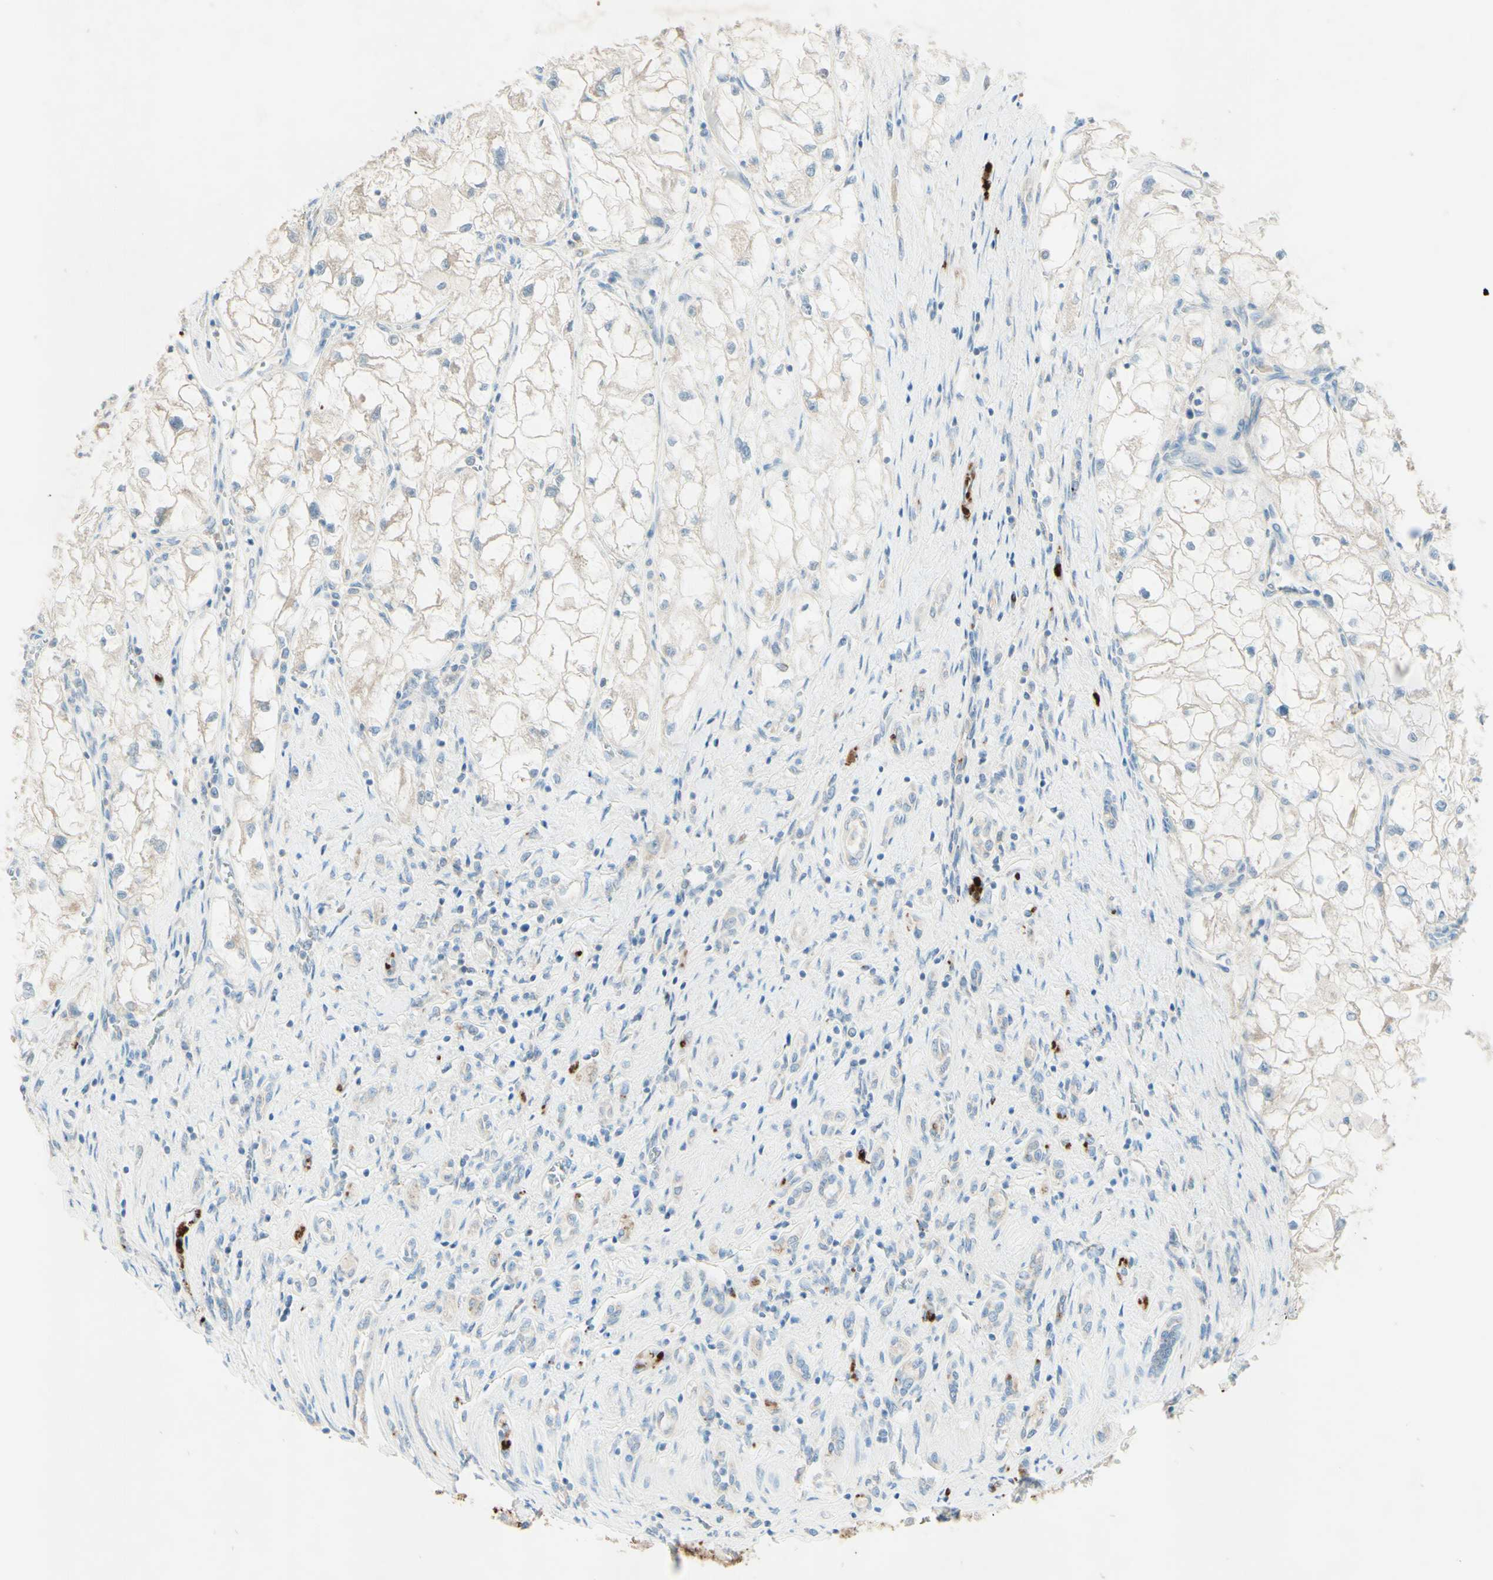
{"staining": {"intensity": "weak", "quantity": "<25%", "location": "cytoplasmic/membranous"}, "tissue": "renal cancer", "cell_type": "Tumor cells", "image_type": "cancer", "snomed": [{"axis": "morphology", "description": "Adenocarcinoma, NOS"}, {"axis": "topography", "description": "Kidney"}], "caption": "High magnification brightfield microscopy of adenocarcinoma (renal) stained with DAB (3,3'-diaminobenzidine) (brown) and counterstained with hematoxylin (blue): tumor cells show no significant positivity.", "gene": "ARMC10", "patient": {"sex": "female", "age": 70}}